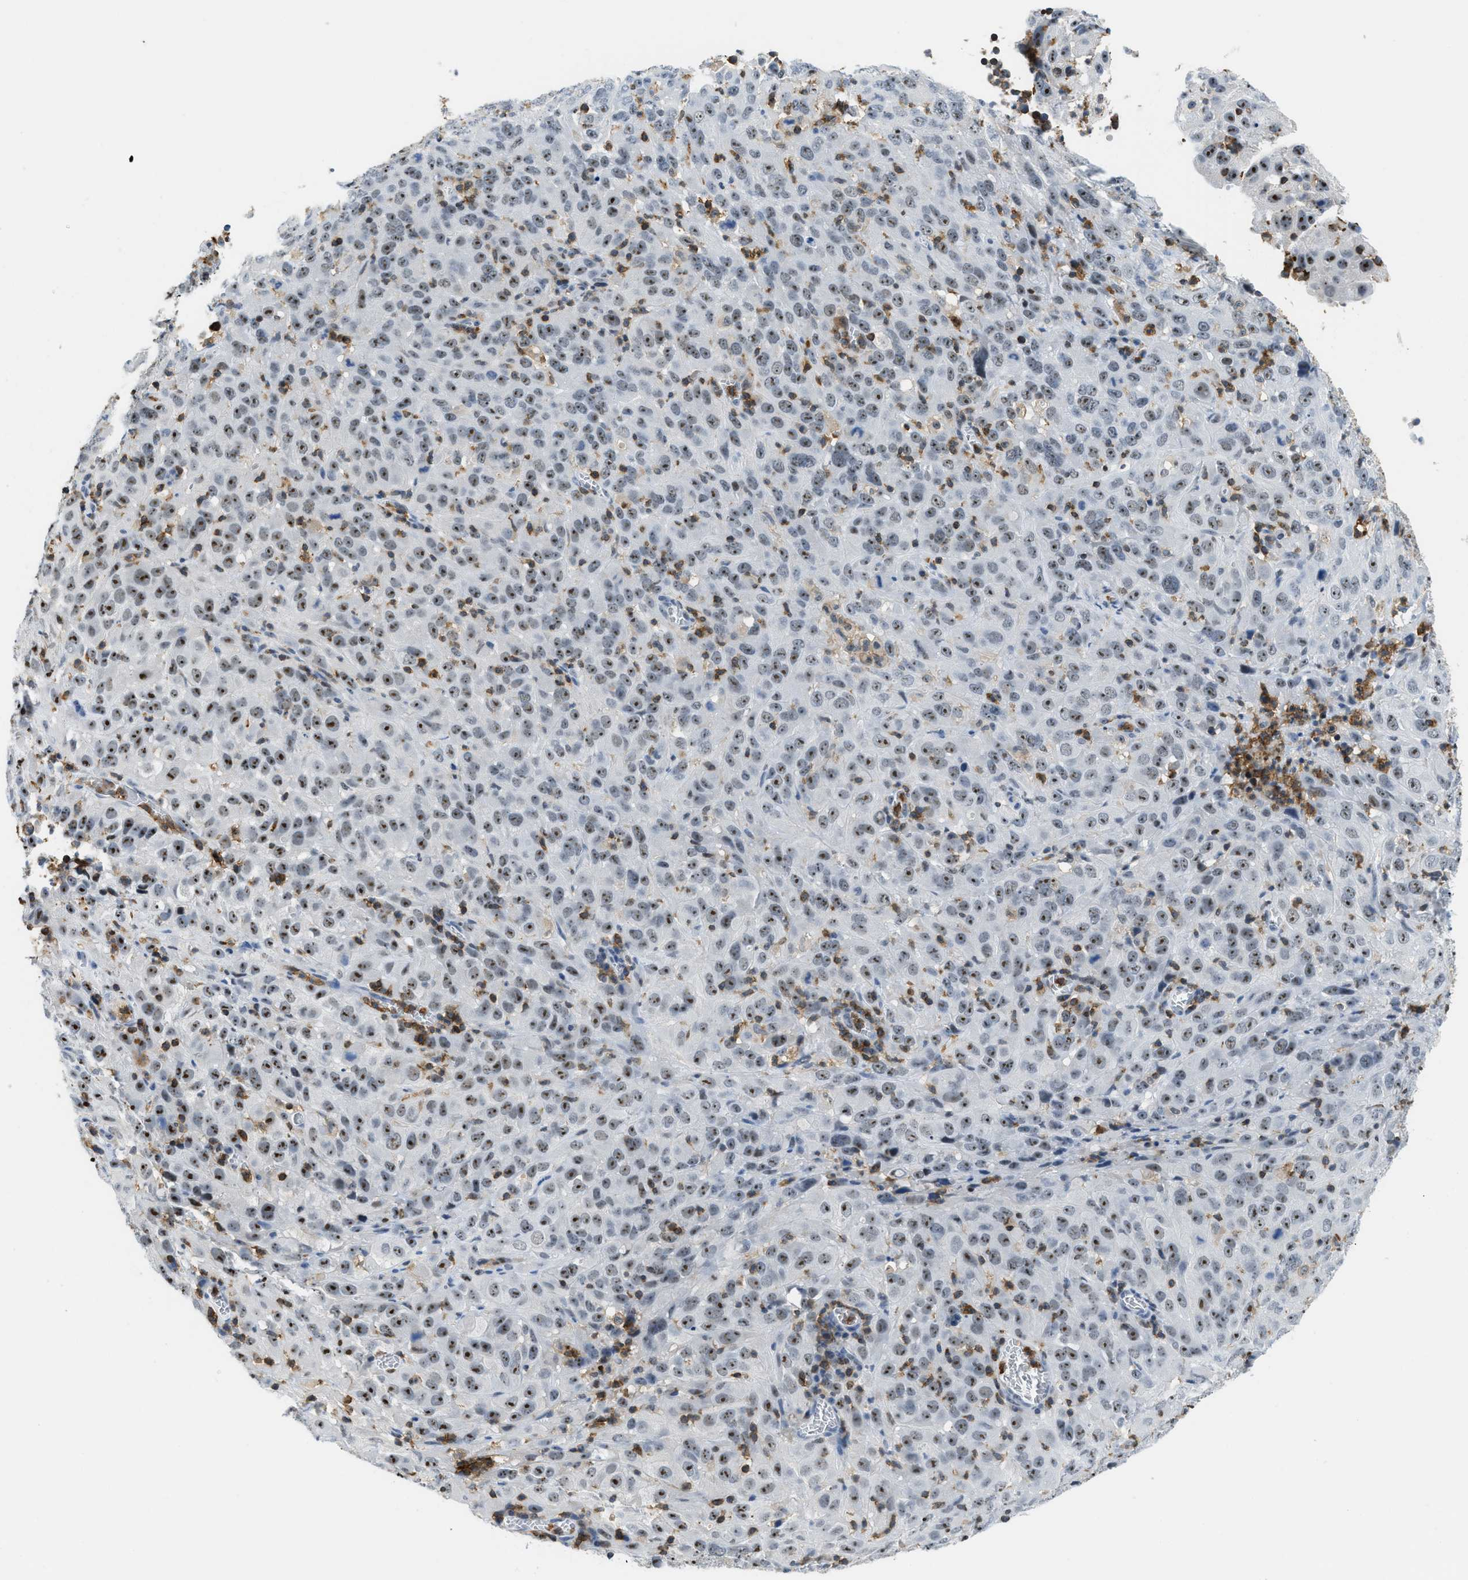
{"staining": {"intensity": "moderate", "quantity": ">75%", "location": "nuclear"}, "tissue": "cervical cancer", "cell_type": "Tumor cells", "image_type": "cancer", "snomed": [{"axis": "morphology", "description": "Squamous cell carcinoma, NOS"}, {"axis": "topography", "description": "Cervix"}], "caption": "The immunohistochemical stain highlights moderate nuclear positivity in tumor cells of cervical squamous cell carcinoma tissue.", "gene": "FAM151A", "patient": {"sex": "female", "age": 32}}